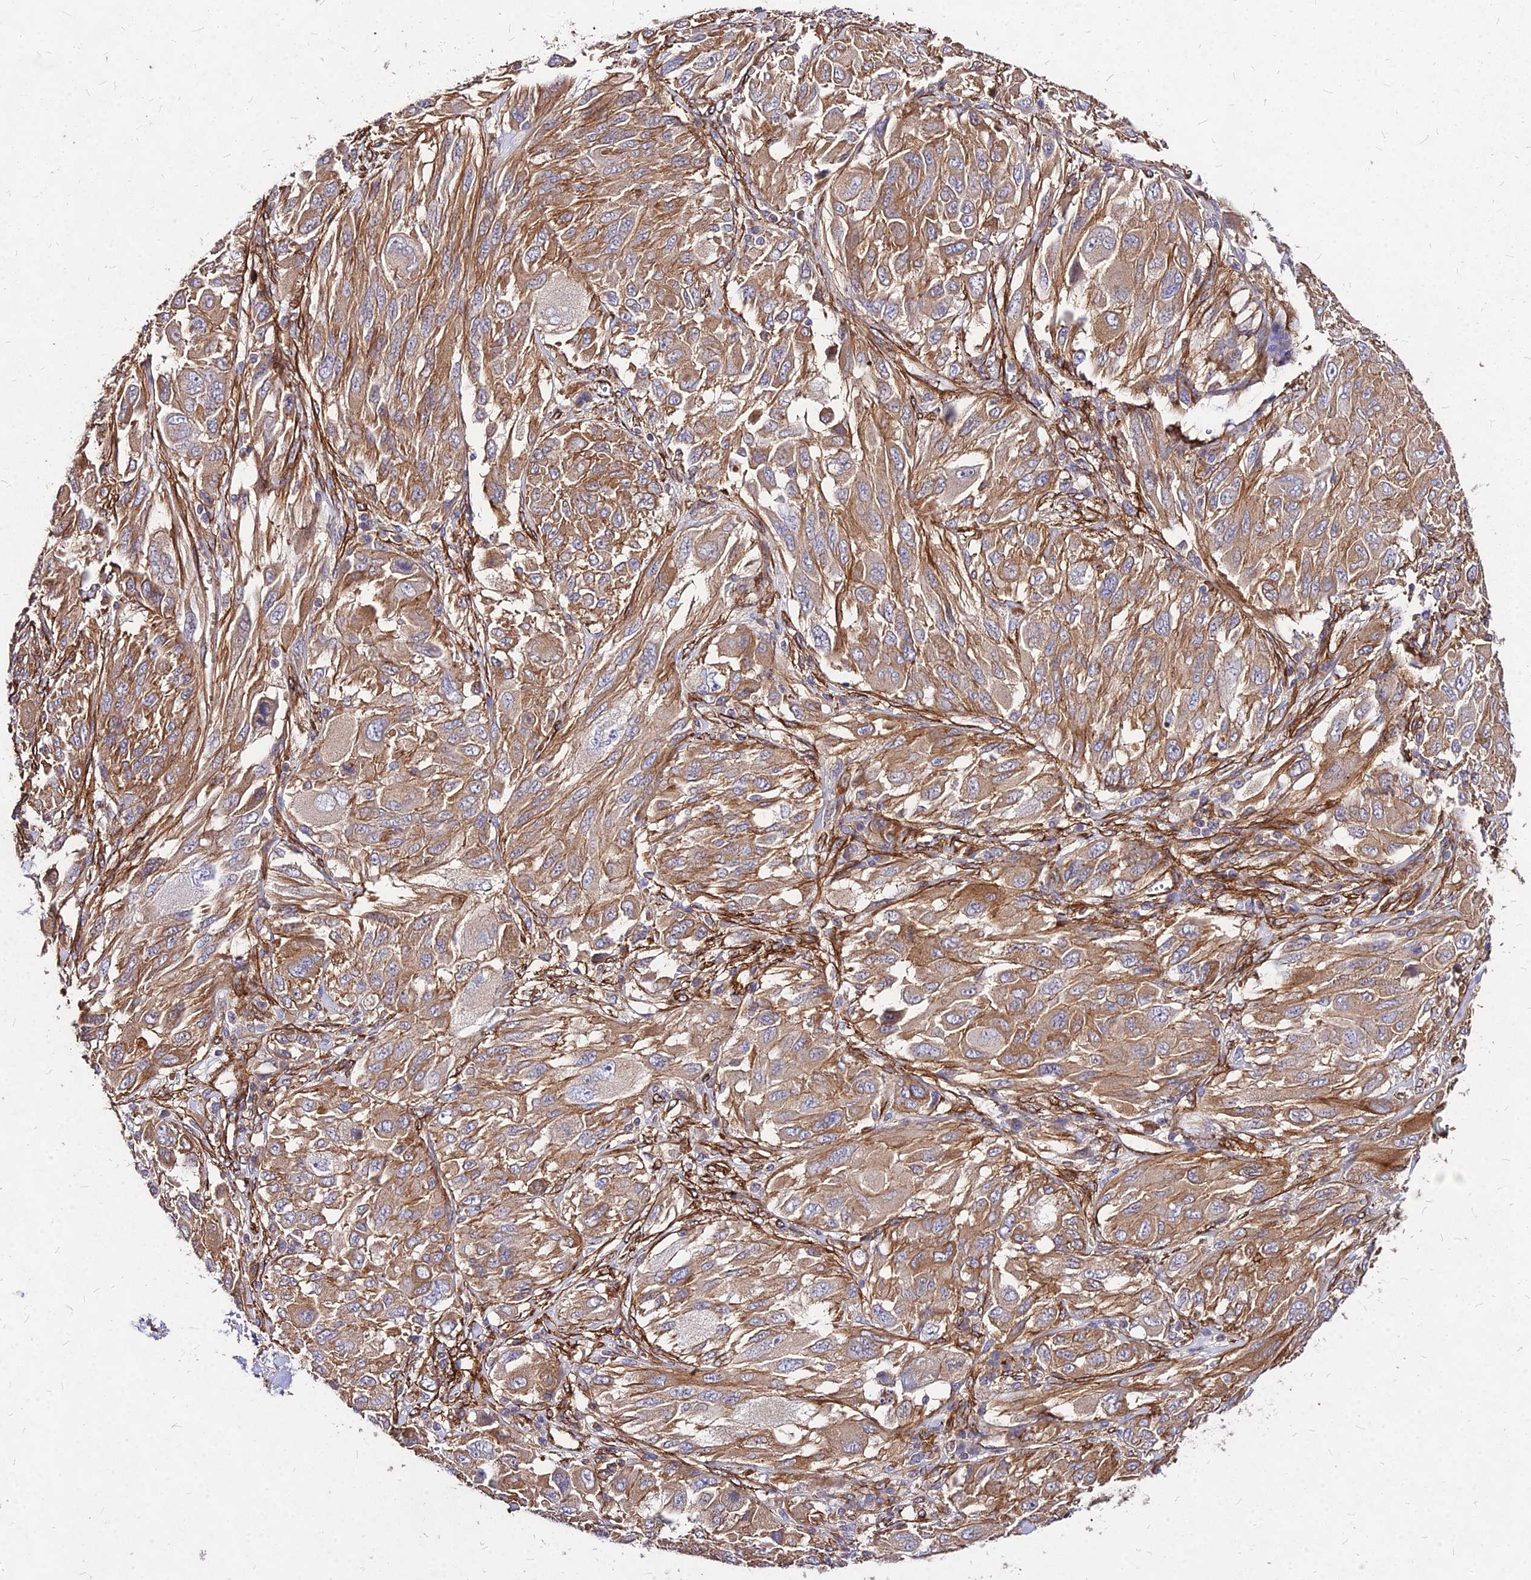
{"staining": {"intensity": "moderate", "quantity": ">75%", "location": "cytoplasmic/membranous"}, "tissue": "melanoma", "cell_type": "Tumor cells", "image_type": "cancer", "snomed": [{"axis": "morphology", "description": "Malignant melanoma, NOS"}, {"axis": "topography", "description": "Skin"}], "caption": "Immunohistochemical staining of human melanoma demonstrates medium levels of moderate cytoplasmic/membranous protein expression in approximately >75% of tumor cells.", "gene": "EFCC1", "patient": {"sex": "female", "age": 91}}